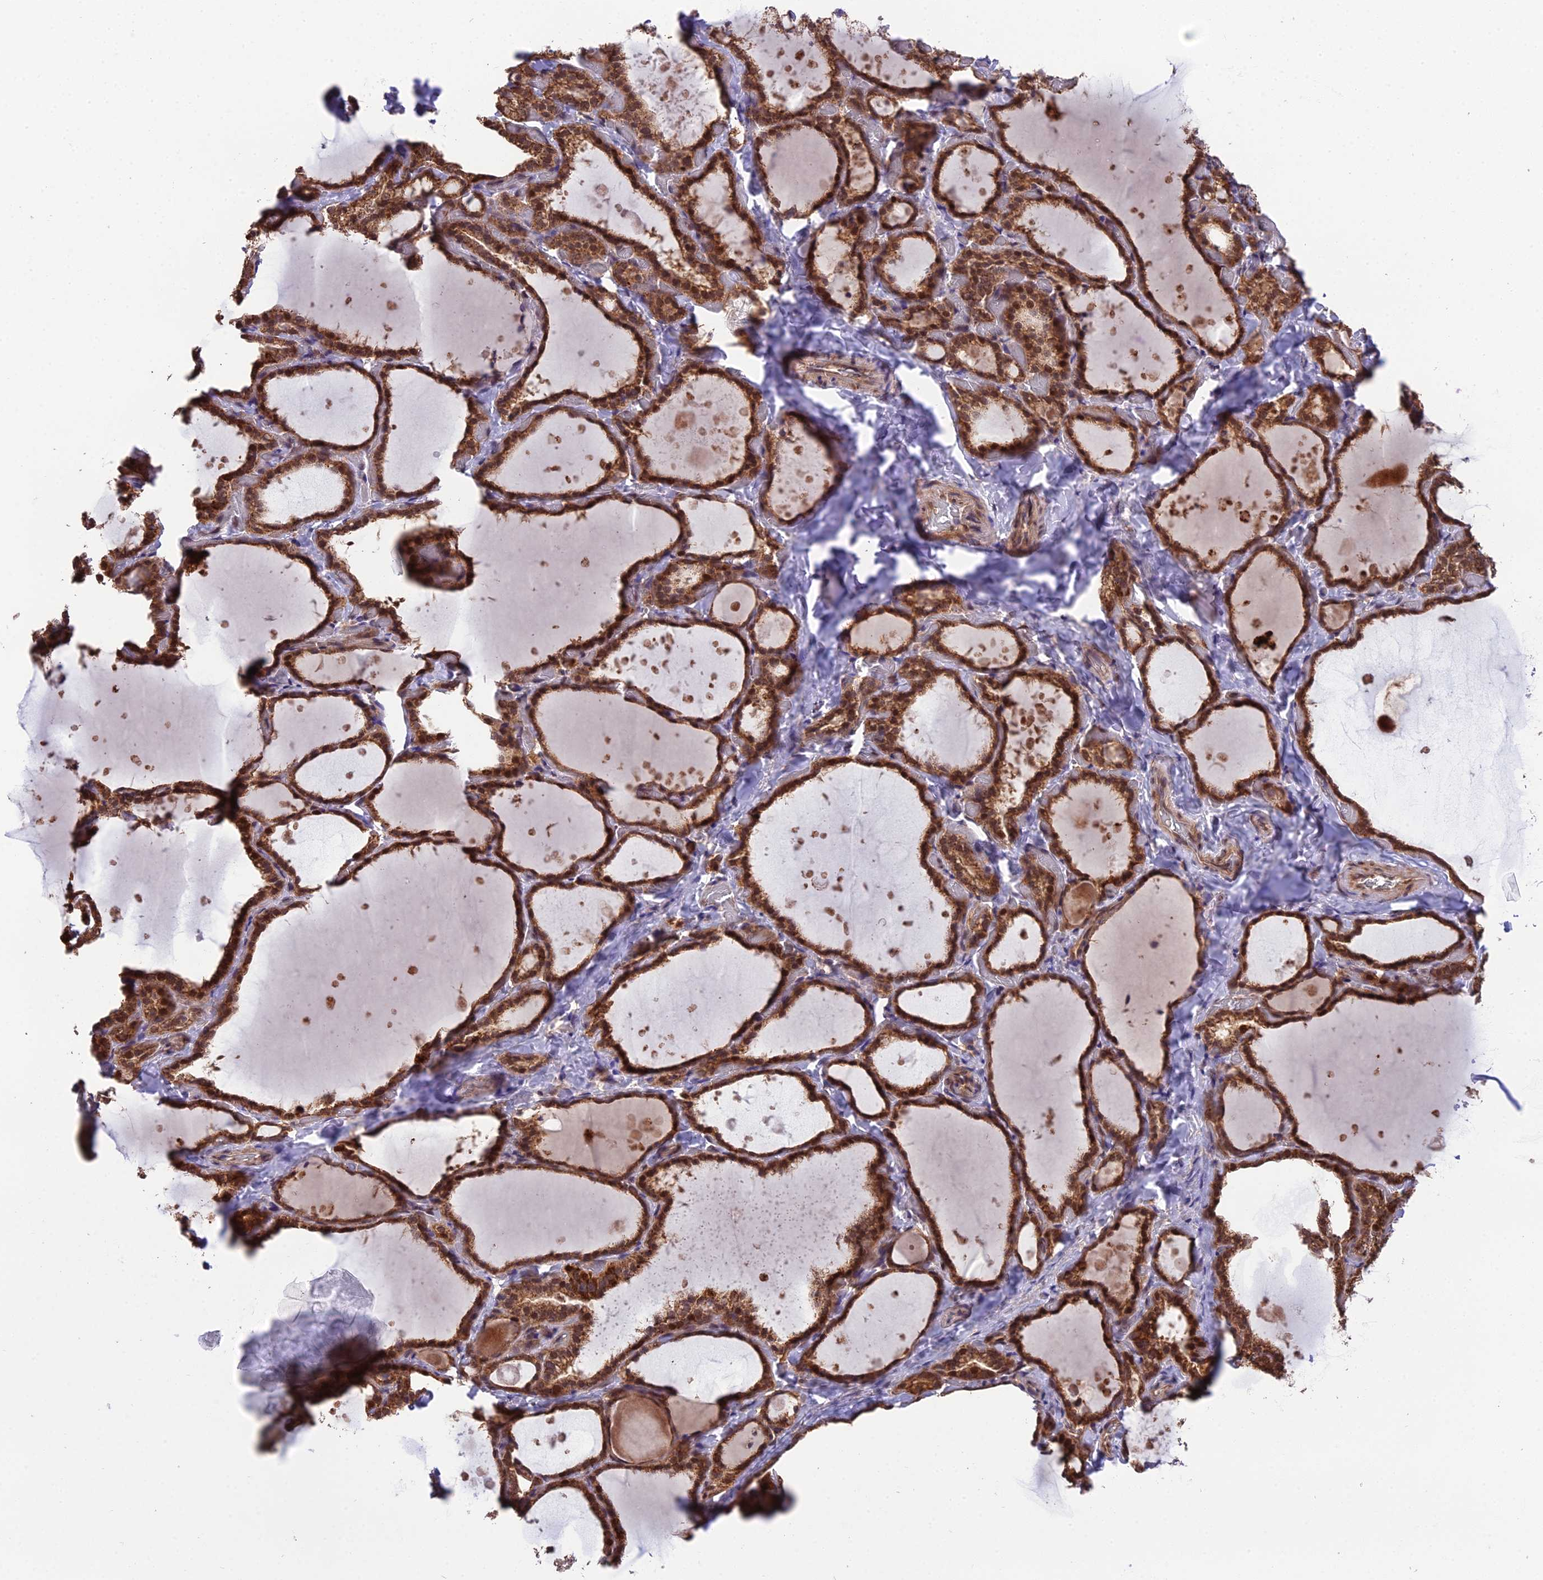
{"staining": {"intensity": "strong", "quantity": ">75%", "location": "cytoplasmic/membranous,nuclear"}, "tissue": "thyroid gland", "cell_type": "Glandular cells", "image_type": "normal", "snomed": [{"axis": "morphology", "description": "Normal tissue, NOS"}, {"axis": "topography", "description": "Thyroid gland"}], "caption": "Immunohistochemistry (IHC) image of normal thyroid gland stained for a protein (brown), which reveals high levels of strong cytoplasmic/membranous,nuclear positivity in approximately >75% of glandular cells.", "gene": "CYP2R1", "patient": {"sex": "female", "age": 44}}